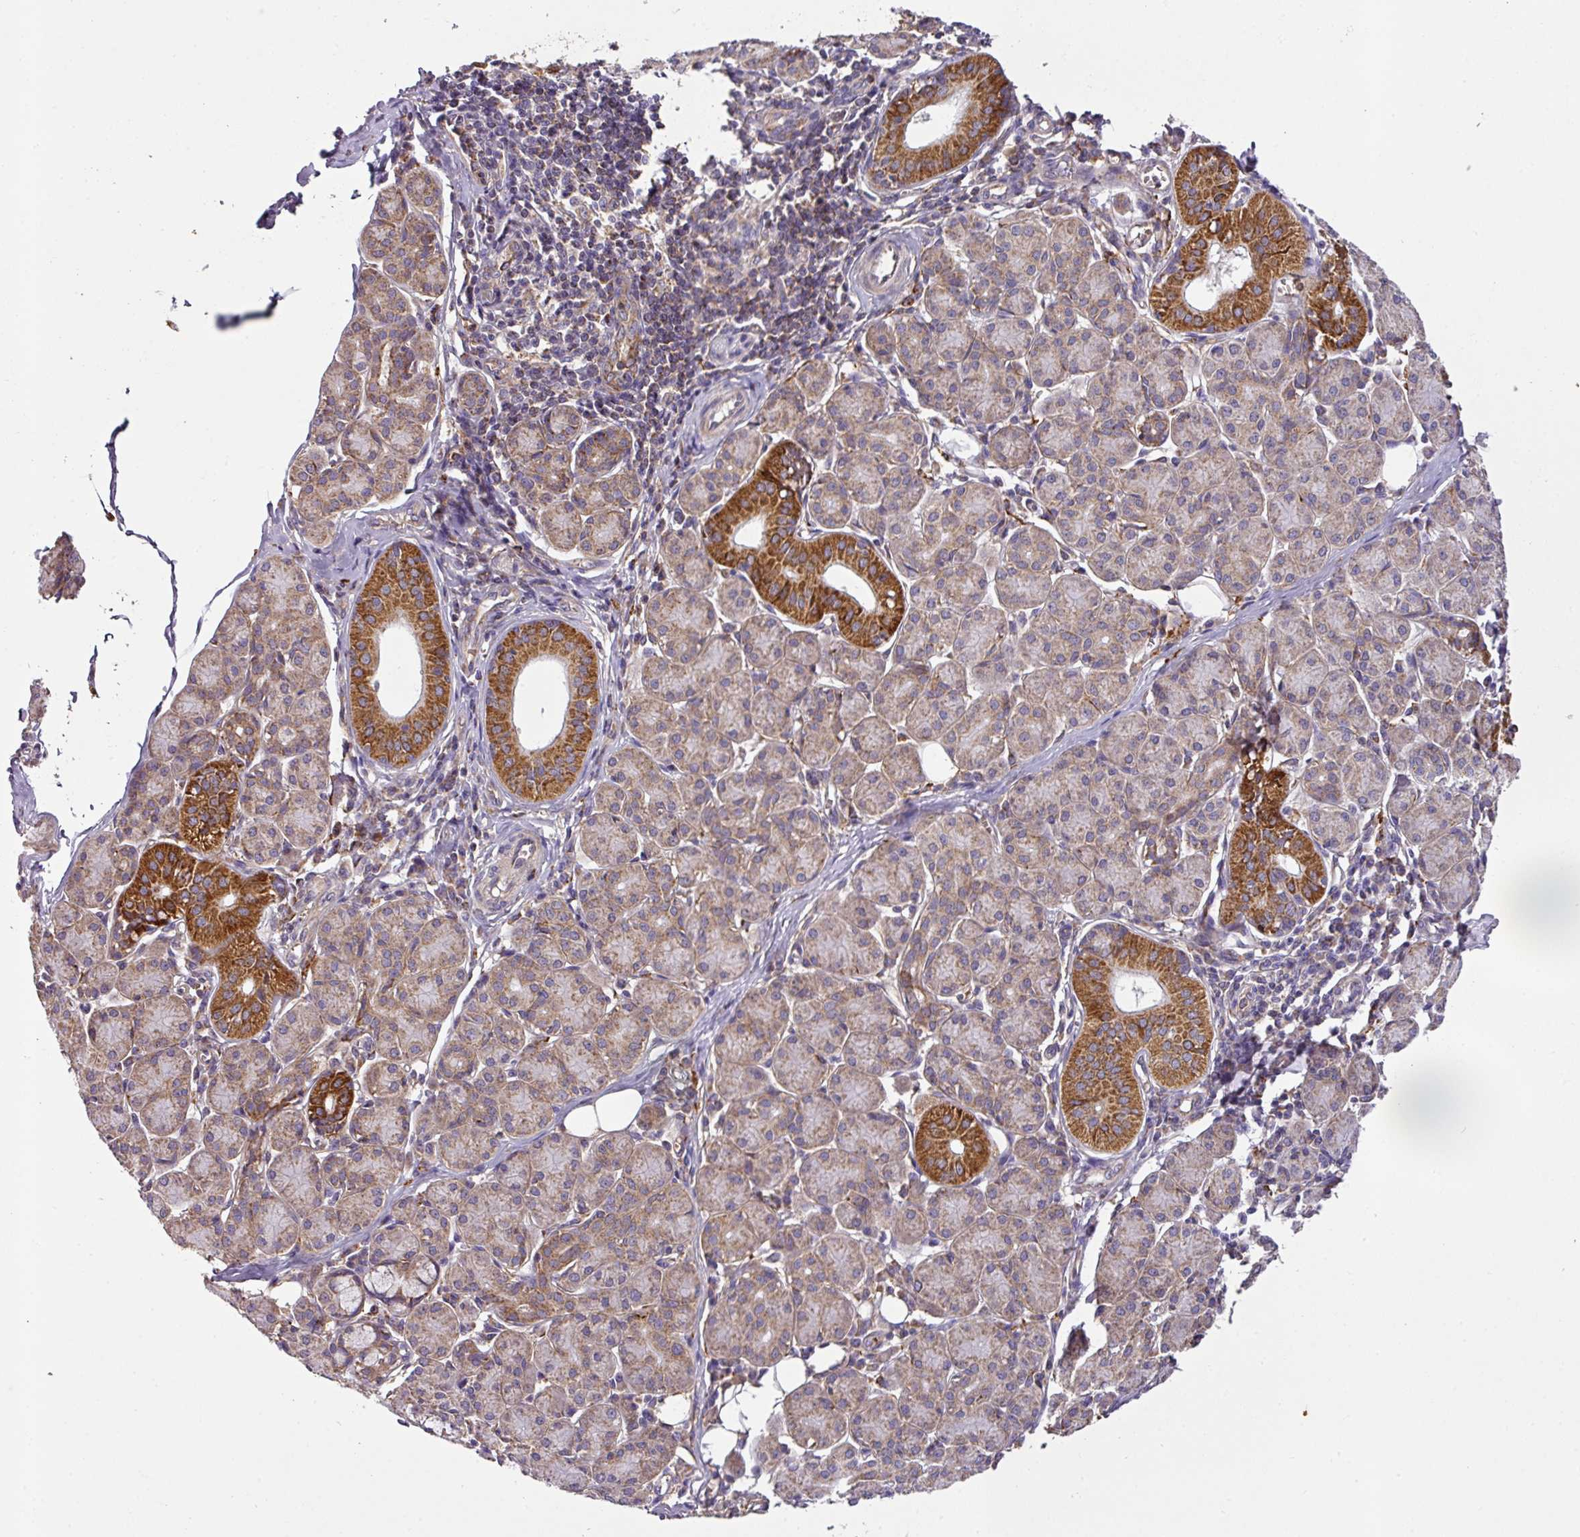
{"staining": {"intensity": "strong", "quantity": "25%-75%", "location": "cytoplasmic/membranous"}, "tissue": "salivary gland", "cell_type": "Glandular cells", "image_type": "normal", "snomed": [{"axis": "morphology", "description": "Normal tissue, NOS"}, {"axis": "morphology", "description": "Inflammation, NOS"}, {"axis": "topography", "description": "Lymph node"}, {"axis": "topography", "description": "Salivary gland"}], "caption": "Immunohistochemical staining of unremarkable human salivary gland demonstrates high levels of strong cytoplasmic/membranous positivity in about 25%-75% of glandular cells.", "gene": "ZNF513", "patient": {"sex": "male", "age": 3}}